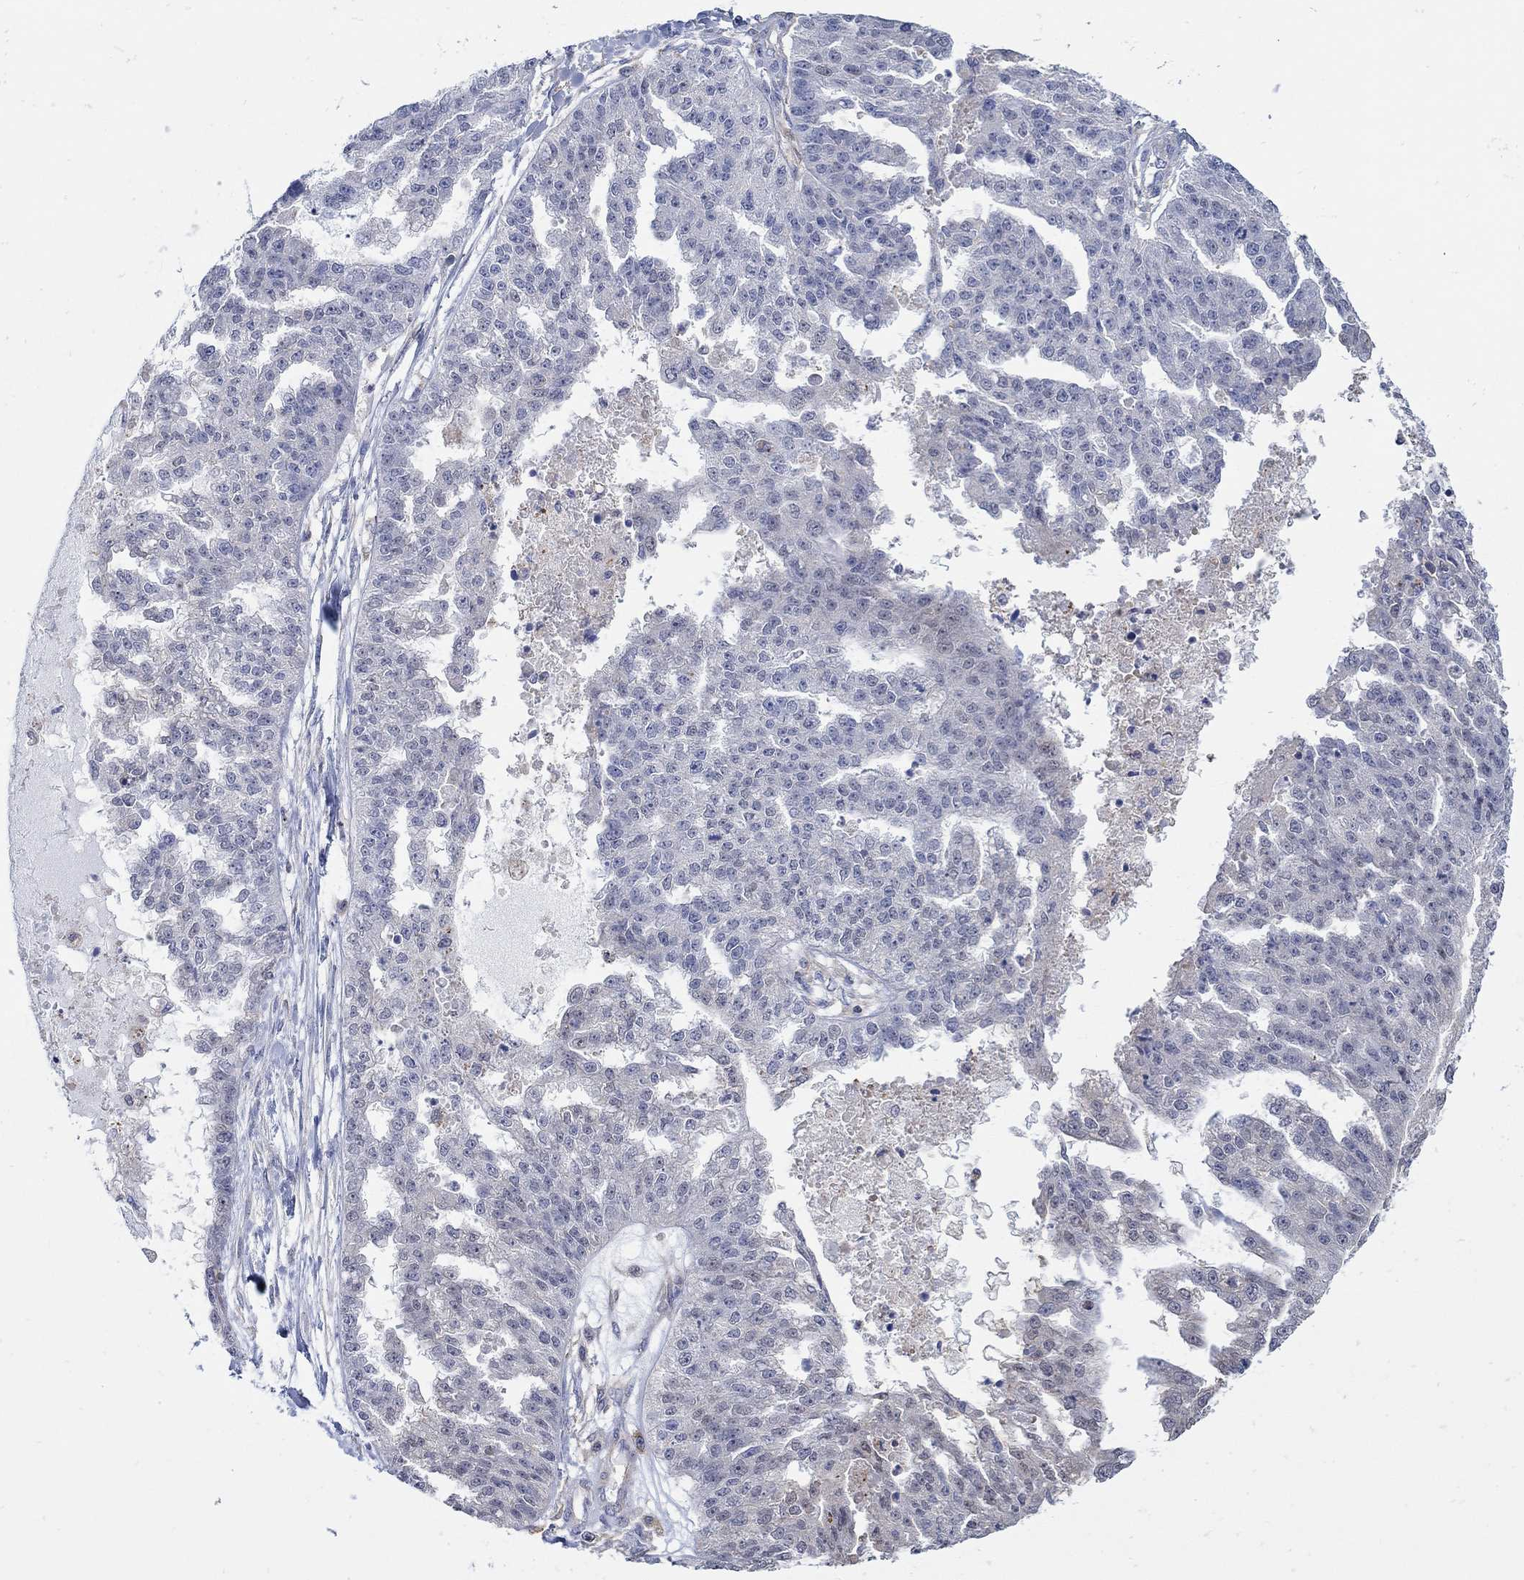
{"staining": {"intensity": "negative", "quantity": "none", "location": "none"}, "tissue": "ovarian cancer", "cell_type": "Tumor cells", "image_type": "cancer", "snomed": [{"axis": "morphology", "description": "Cystadenocarcinoma, serous, NOS"}, {"axis": "topography", "description": "Ovary"}], "caption": "This is an immunohistochemistry (IHC) micrograph of human ovarian cancer. There is no staining in tumor cells.", "gene": "TEKT3", "patient": {"sex": "female", "age": 58}}